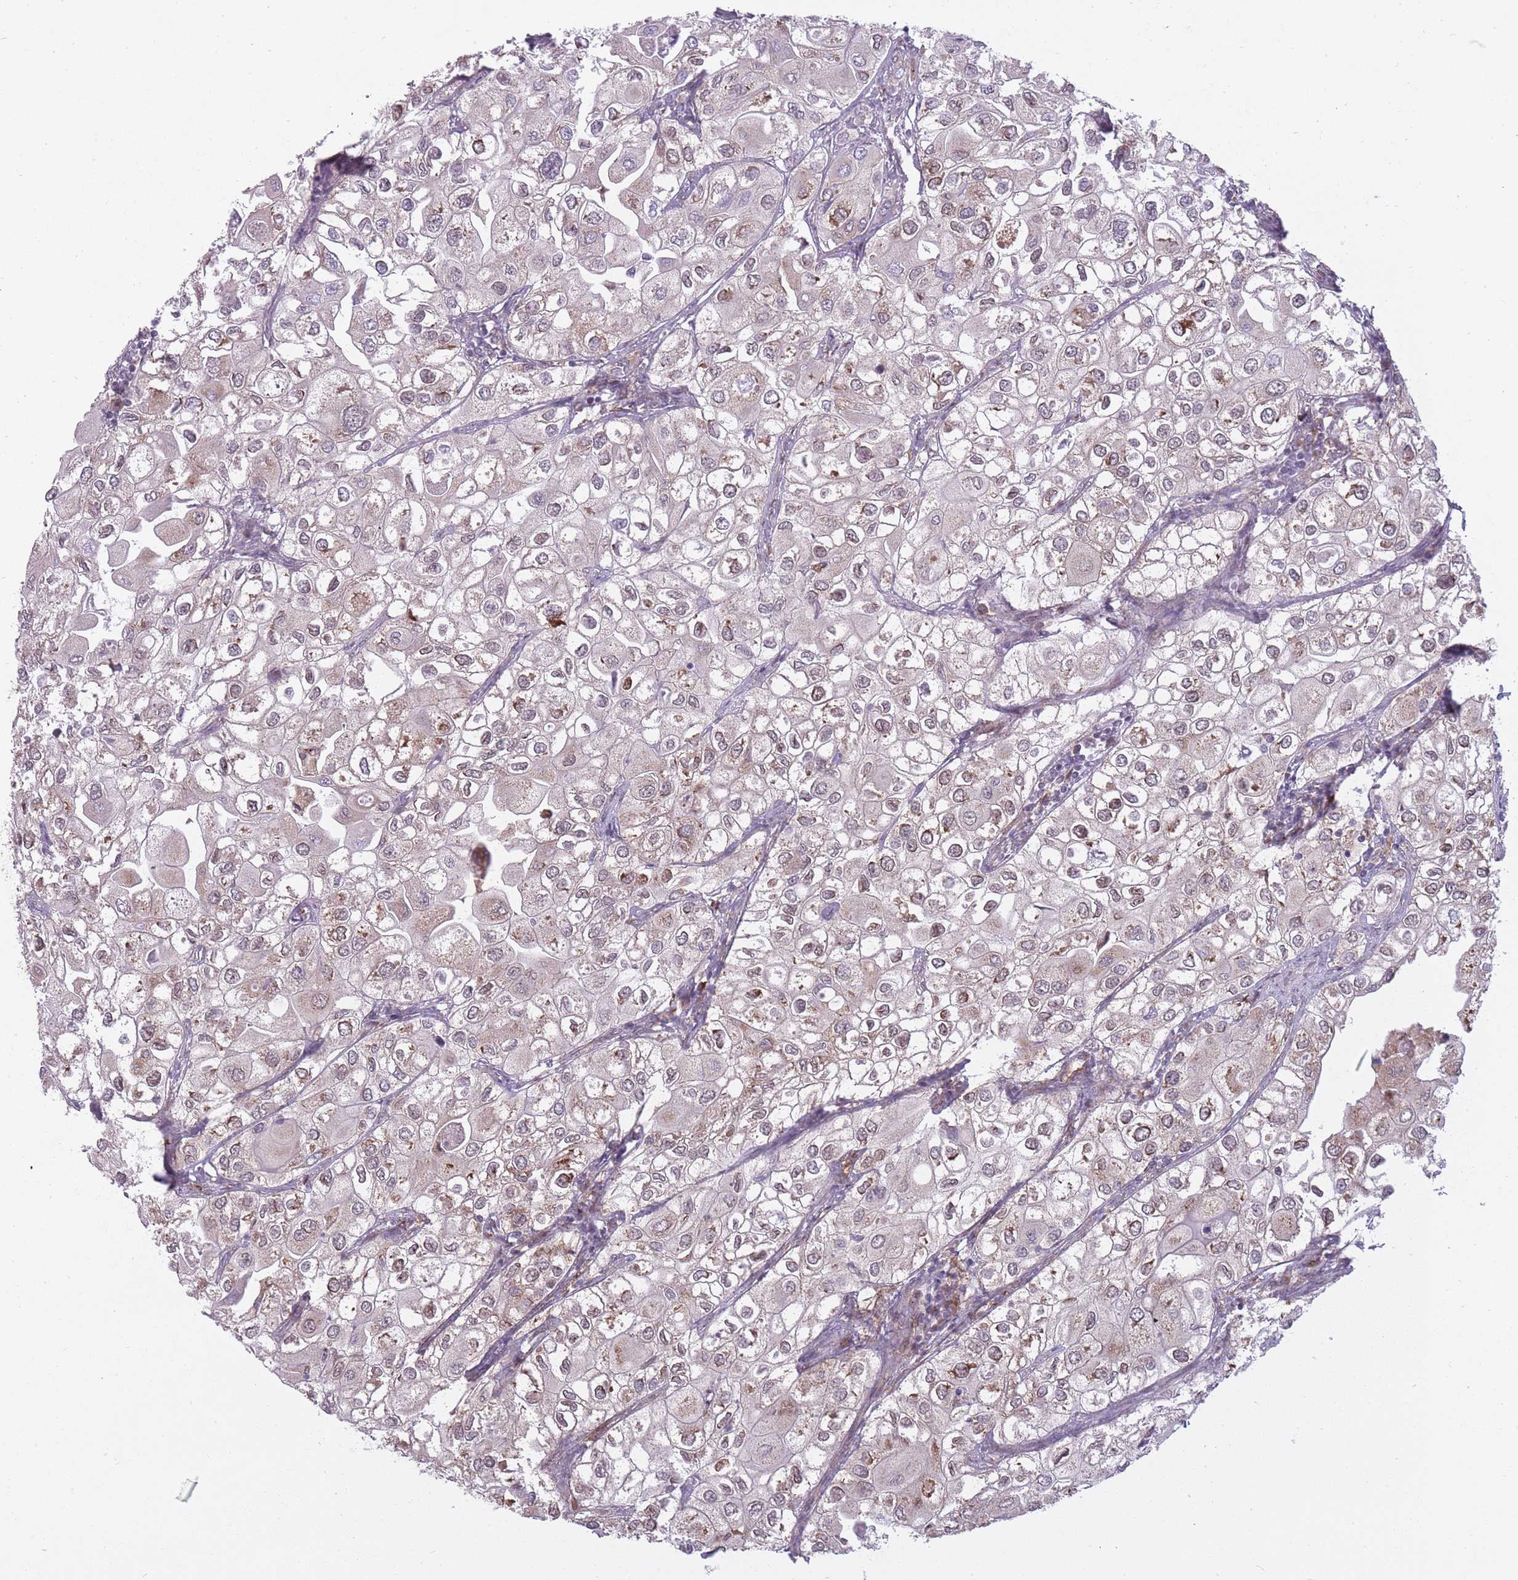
{"staining": {"intensity": "moderate", "quantity": "25%-75%", "location": "cytoplasmic/membranous"}, "tissue": "urothelial cancer", "cell_type": "Tumor cells", "image_type": "cancer", "snomed": [{"axis": "morphology", "description": "Urothelial carcinoma, High grade"}, {"axis": "topography", "description": "Urinary bladder"}], "caption": "Immunohistochemistry (IHC) micrograph of human high-grade urothelial carcinoma stained for a protein (brown), which exhibits medium levels of moderate cytoplasmic/membranous positivity in about 25%-75% of tumor cells.", "gene": "LGALS9", "patient": {"sex": "male", "age": 64}}